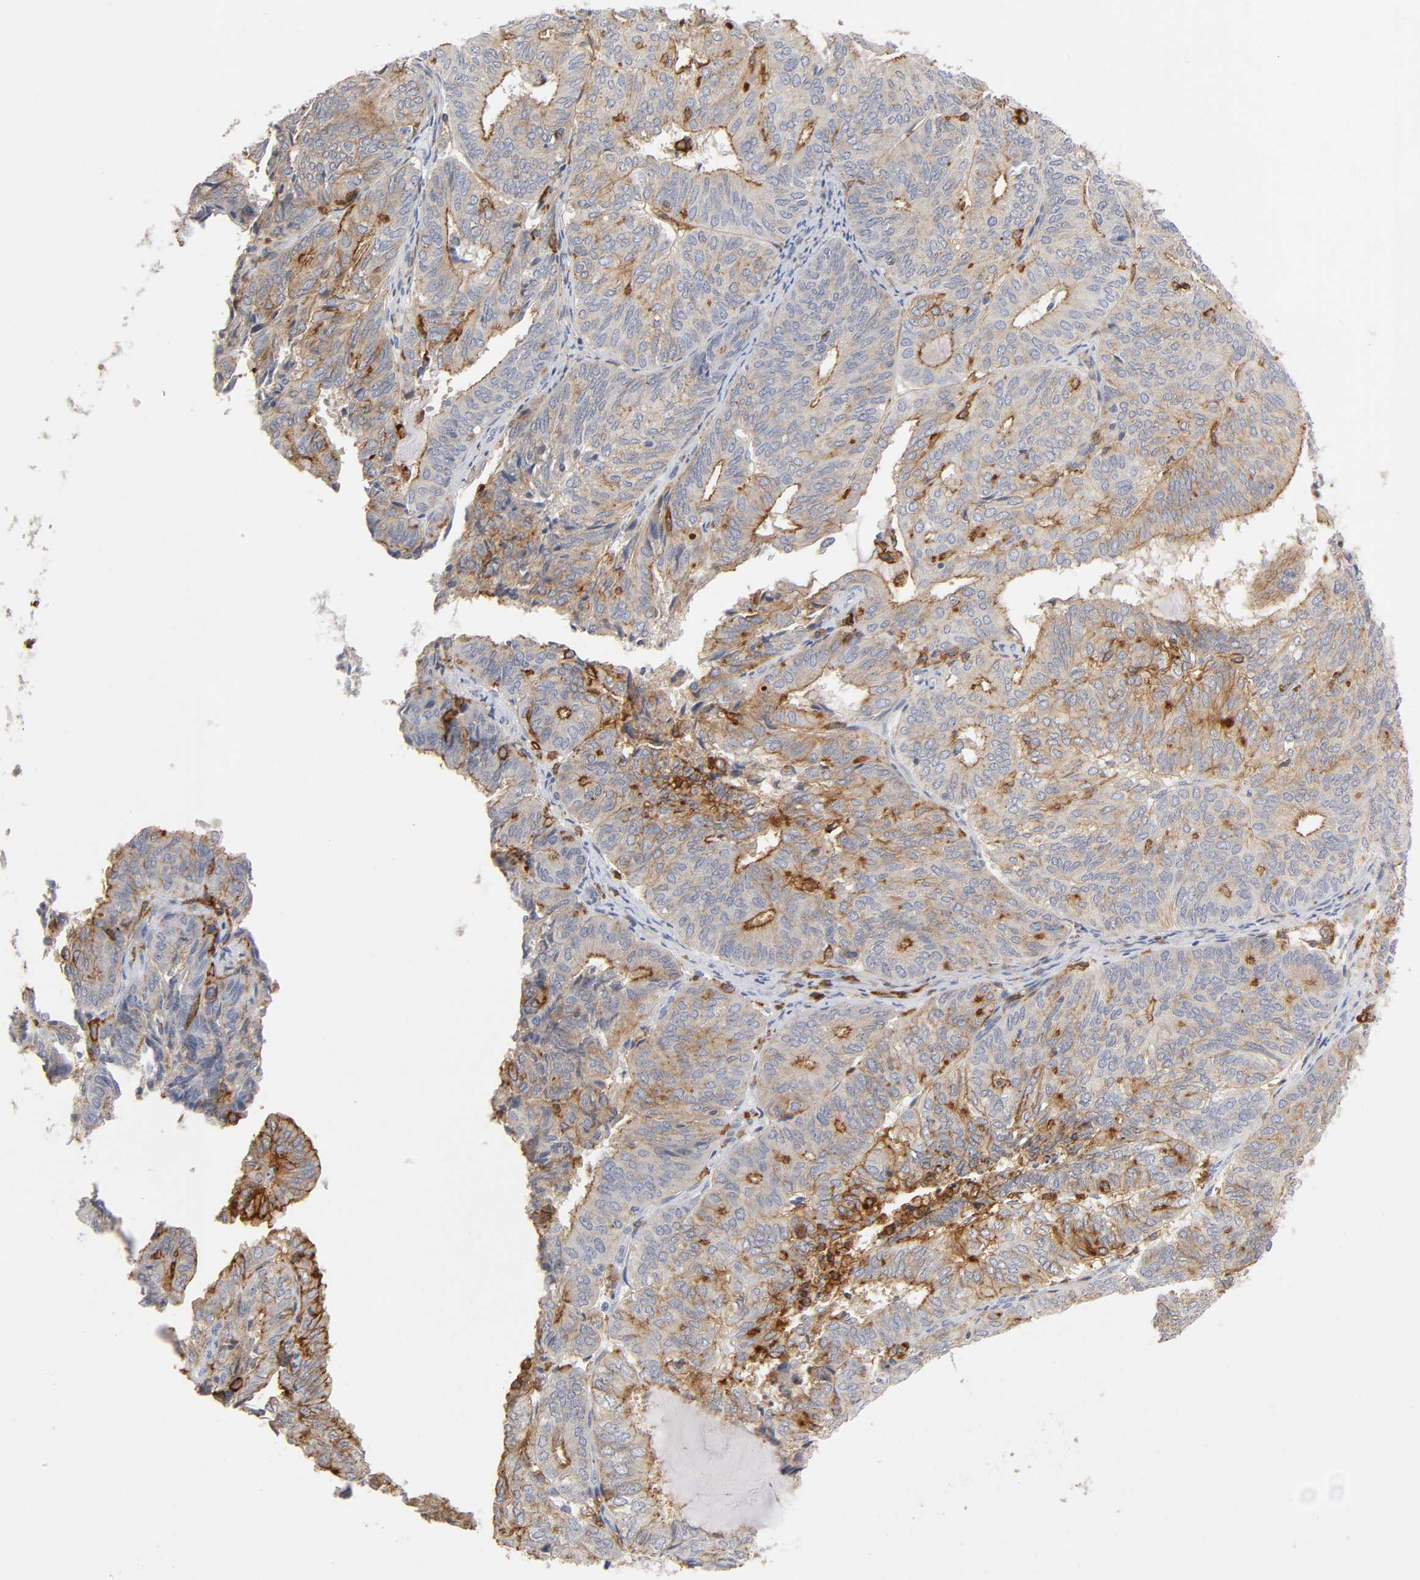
{"staining": {"intensity": "moderate", "quantity": "<25%", "location": "cytoplasmic/membranous"}, "tissue": "endometrial cancer", "cell_type": "Tumor cells", "image_type": "cancer", "snomed": [{"axis": "morphology", "description": "Adenocarcinoma, NOS"}, {"axis": "topography", "description": "Uterus"}], "caption": "A micrograph showing moderate cytoplasmic/membranous expression in approximately <25% of tumor cells in adenocarcinoma (endometrial), as visualized by brown immunohistochemical staining.", "gene": "LYN", "patient": {"sex": "female", "age": 60}}